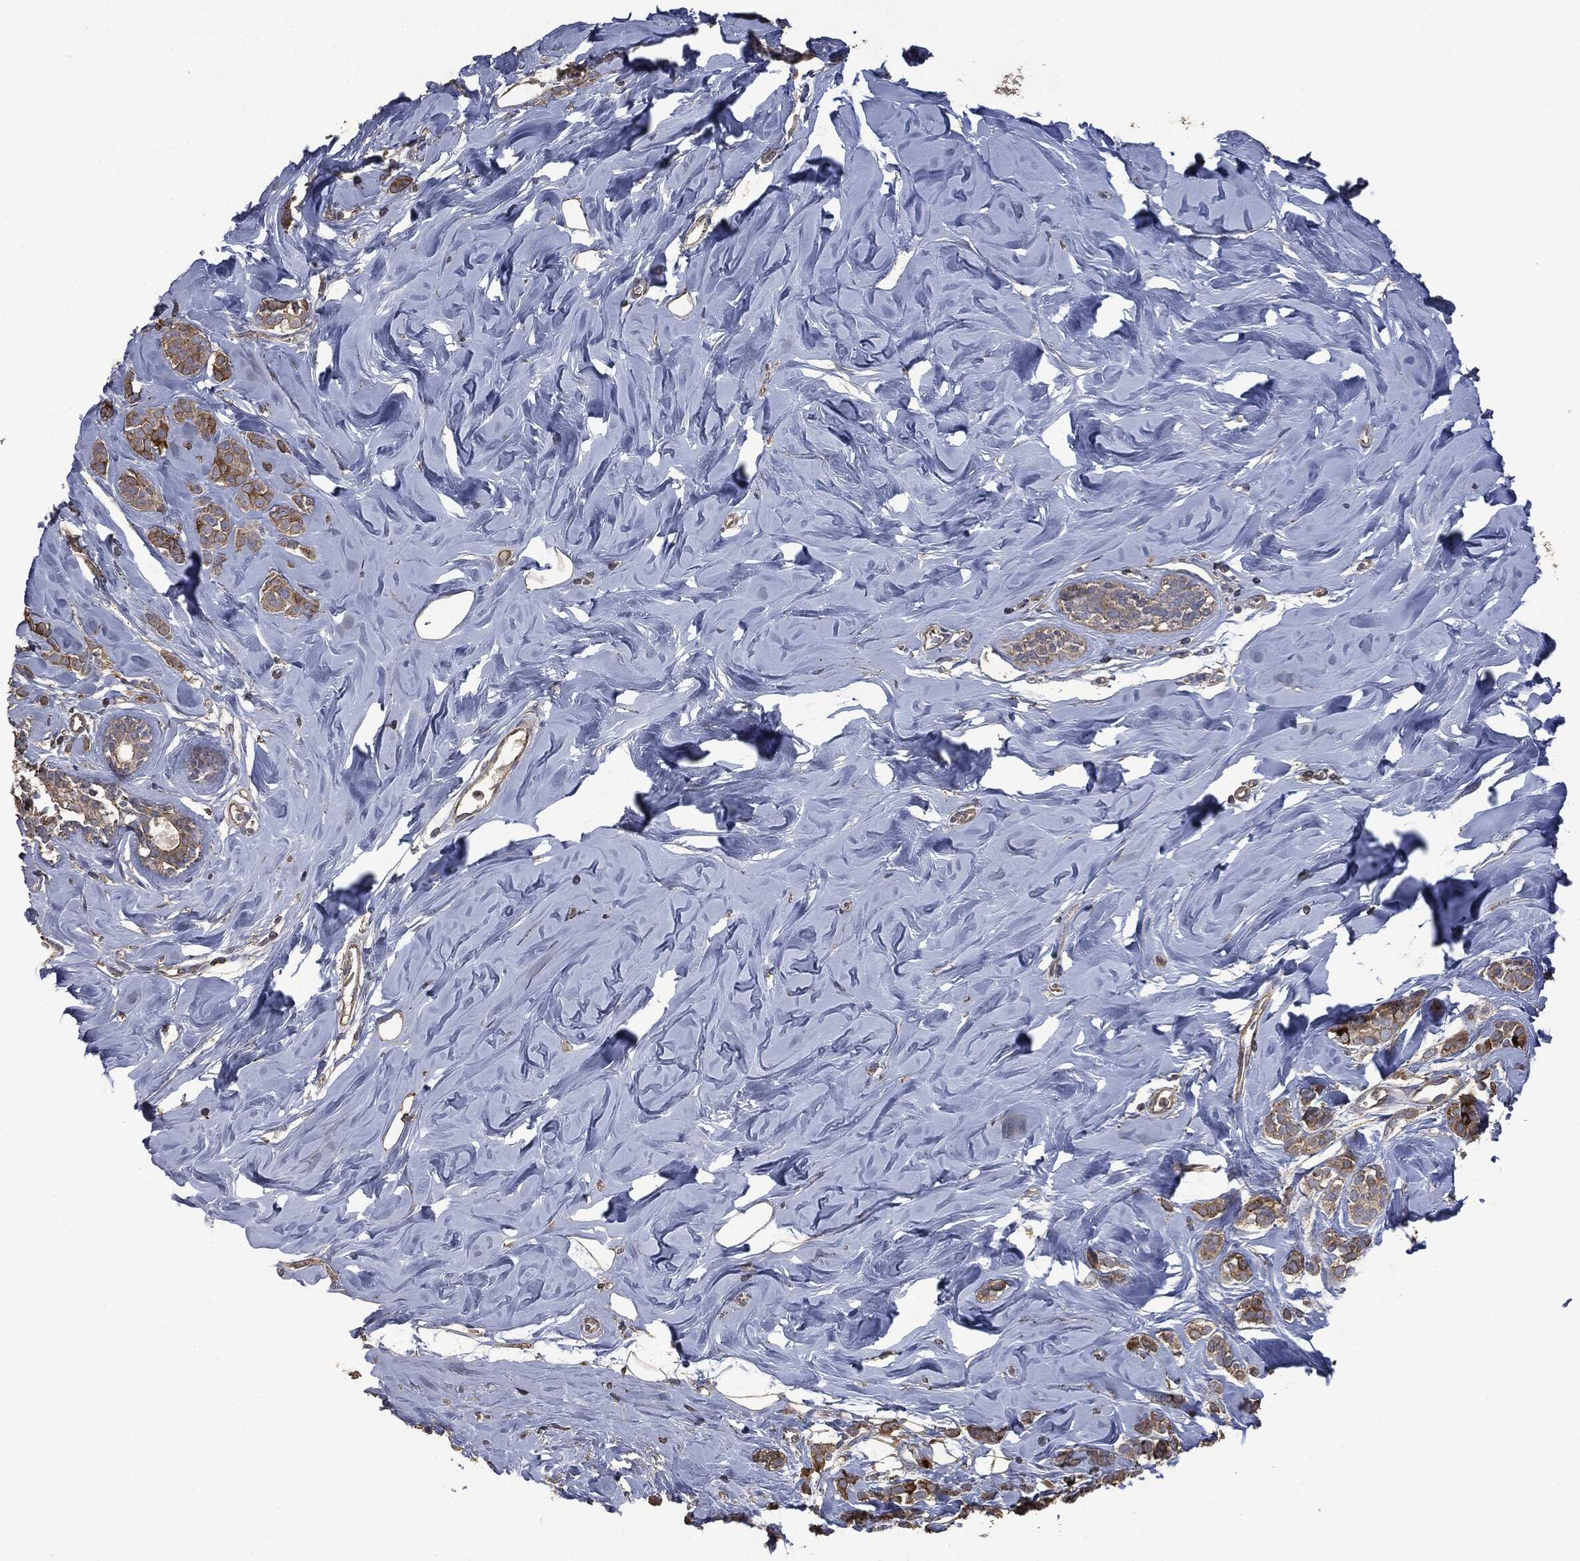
{"staining": {"intensity": "strong", "quantity": "<25%", "location": "cytoplasmic/membranous"}, "tissue": "breast cancer", "cell_type": "Tumor cells", "image_type": "cancer", "snomed": [{"axis": "morphology", "description": "Lobular carcinoma"}, {"axis": "topography", "description": "Breast"}], "caption": "Protein expression analysis of human breast cancer reveals strong cytoplasmic/membranous expression in approximately <25% of tumor cells.", "gene": "MSLN", "patient": {"sex": "female", "age": 49}}